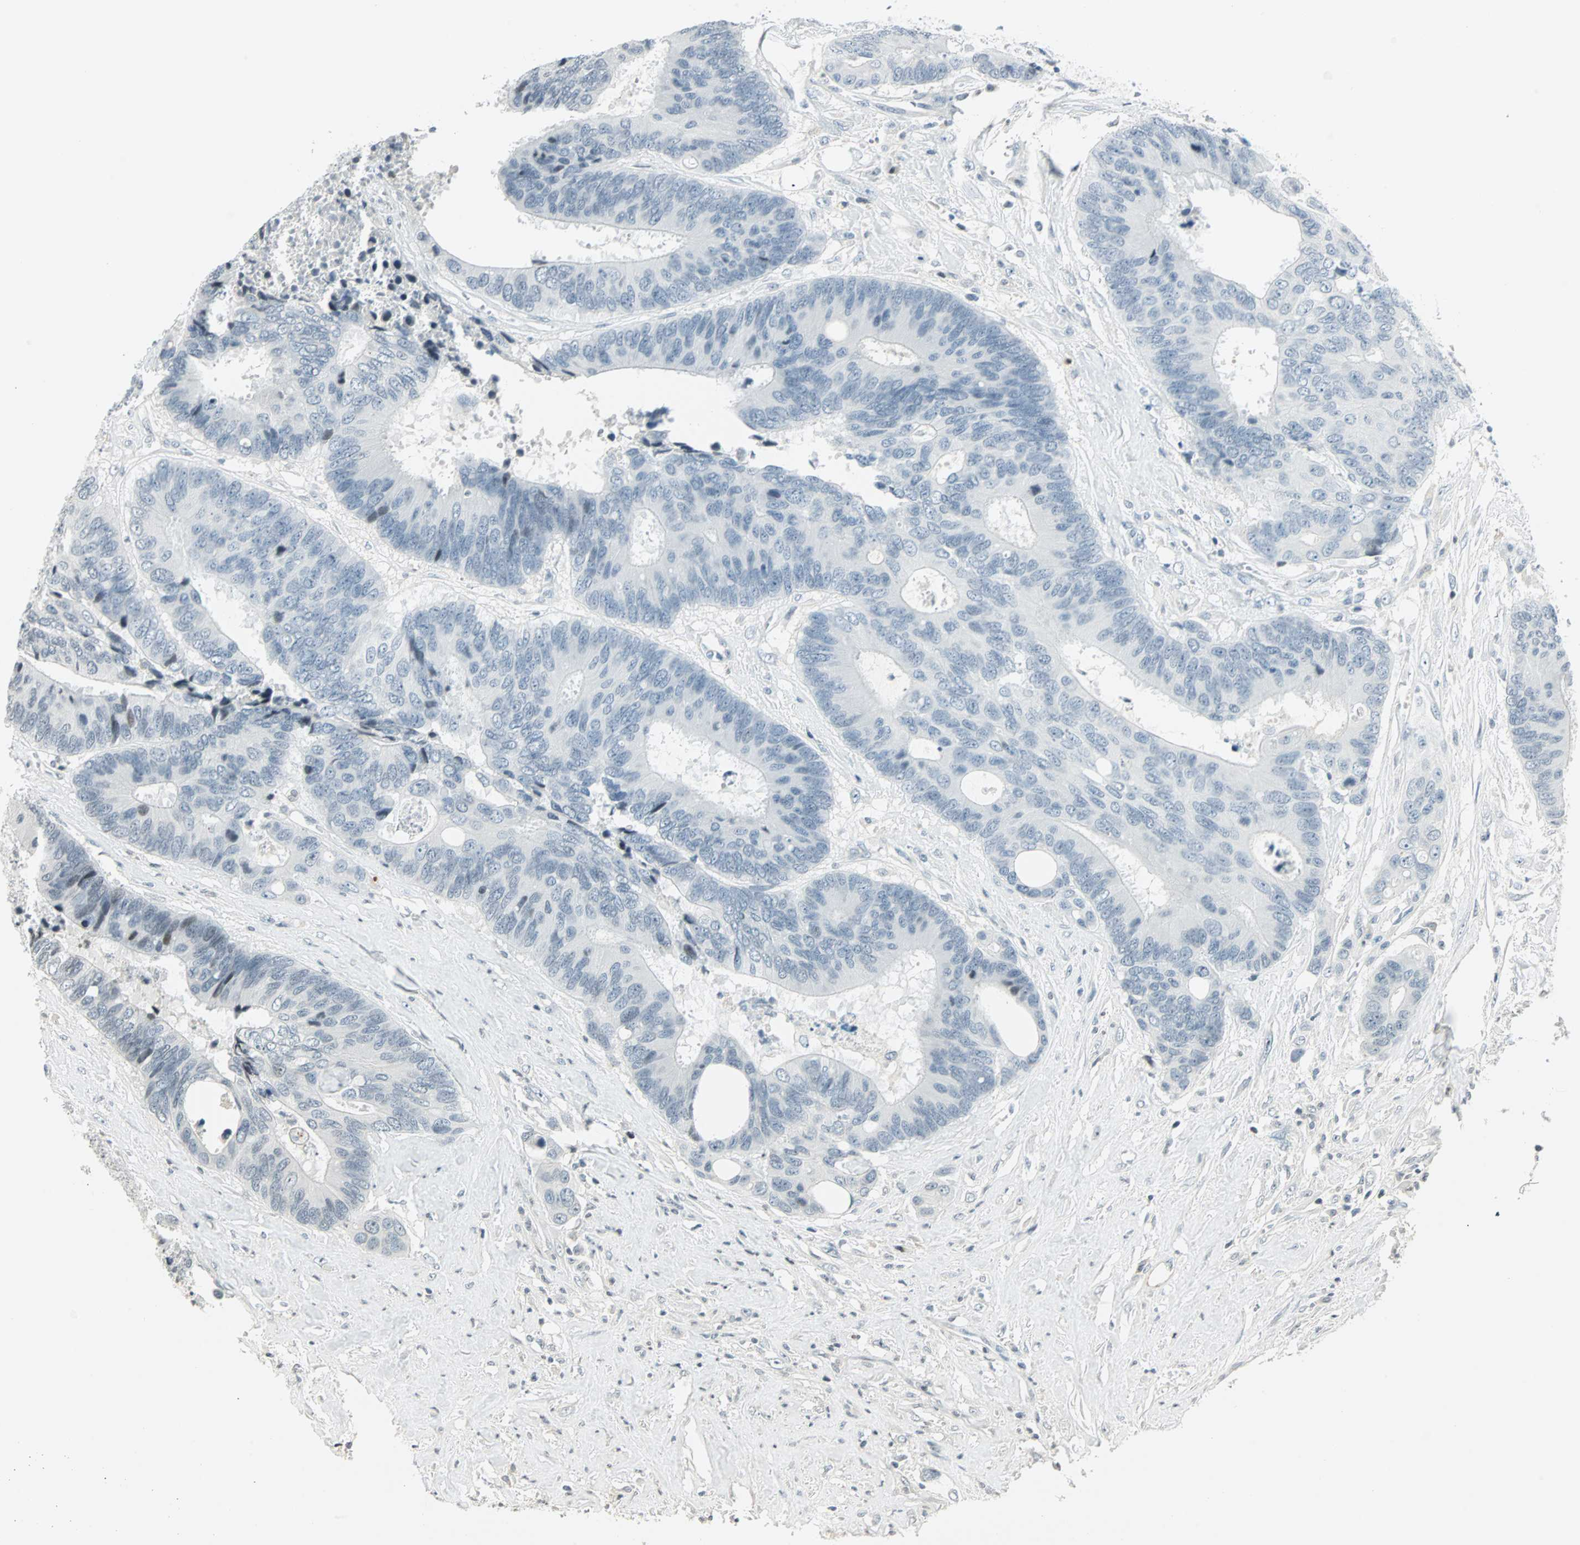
{"staining": {"intensity": "weak", "quantity": "<25%", "location": "nuclear"}, "tissue": "colorectal cancer", "cell_type": "Tumor cells", "image_type": "cancer", "snomed": [{"axis": "morphology", "description": "Adenocarcinoma, NOS"}, {"axis": "topography", "description": "Rectum"}], "caption": "Tumor cells show no significant staining in colorectal cancer.", "gene": "SMAD3", "patient": {"sex": "male", "age": 55}}